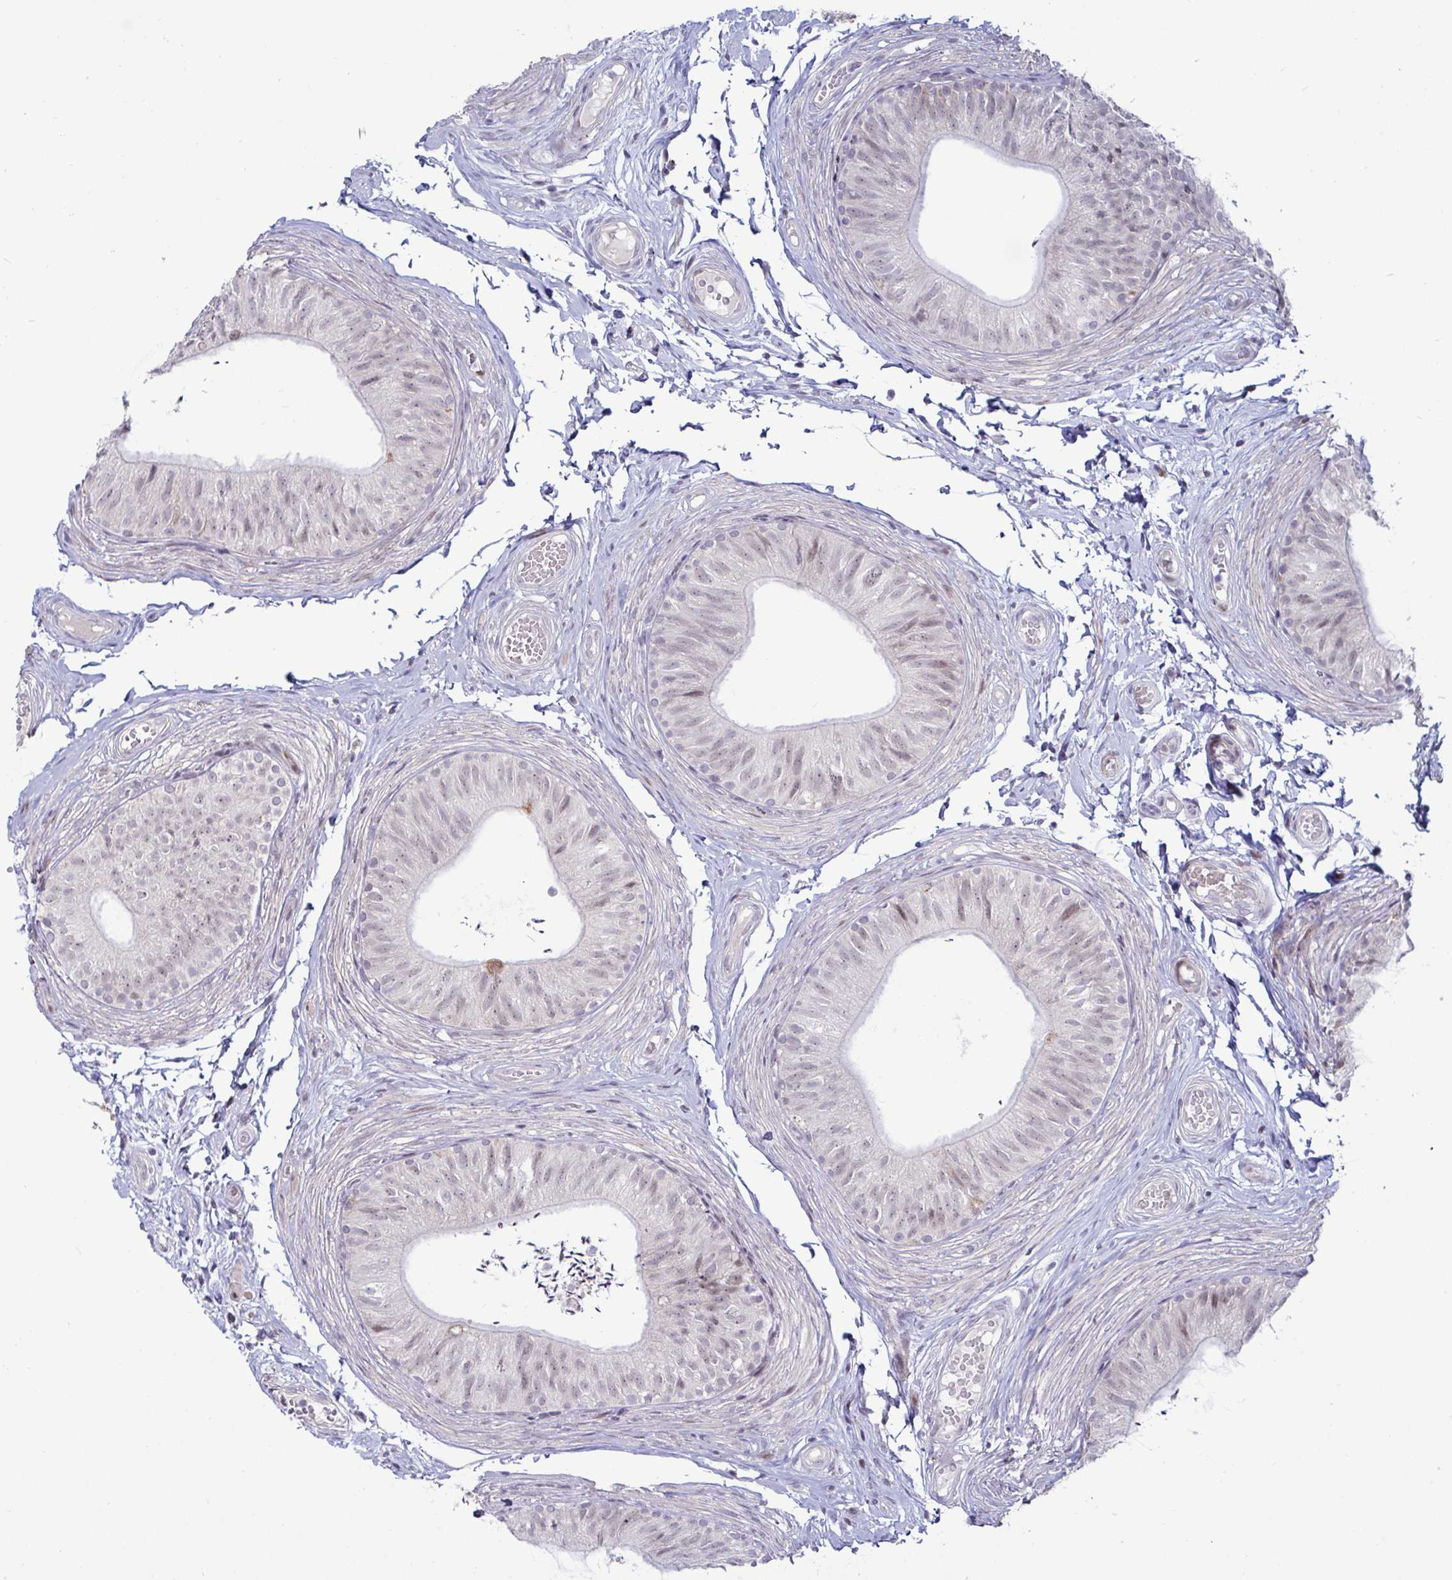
{"staining": {"intensity": "weak", "quantity": "25%-75%", "location": "nuclear"}, "tissue": "epididymis", "cell_type": "Glandular cells", "image_type": "normal", "snomed": [{"axis": "morphology", "description": "Normal tissue, NOS"}, {"axis": "topography", "description": "Epididymis, spermatic cord, NOS"}, {"axis": "topography", "description": "Epididymis"}, {"axis": "topography", "description": "Peripheral nerve tissue"}], "caption": "Protein analysis of benign epididymis exhibits weak nuclear staining in approximately 25%-75% of glandular cells.", "gene": "DZIP1", "patient": {"sex": "male", "age": 29}}